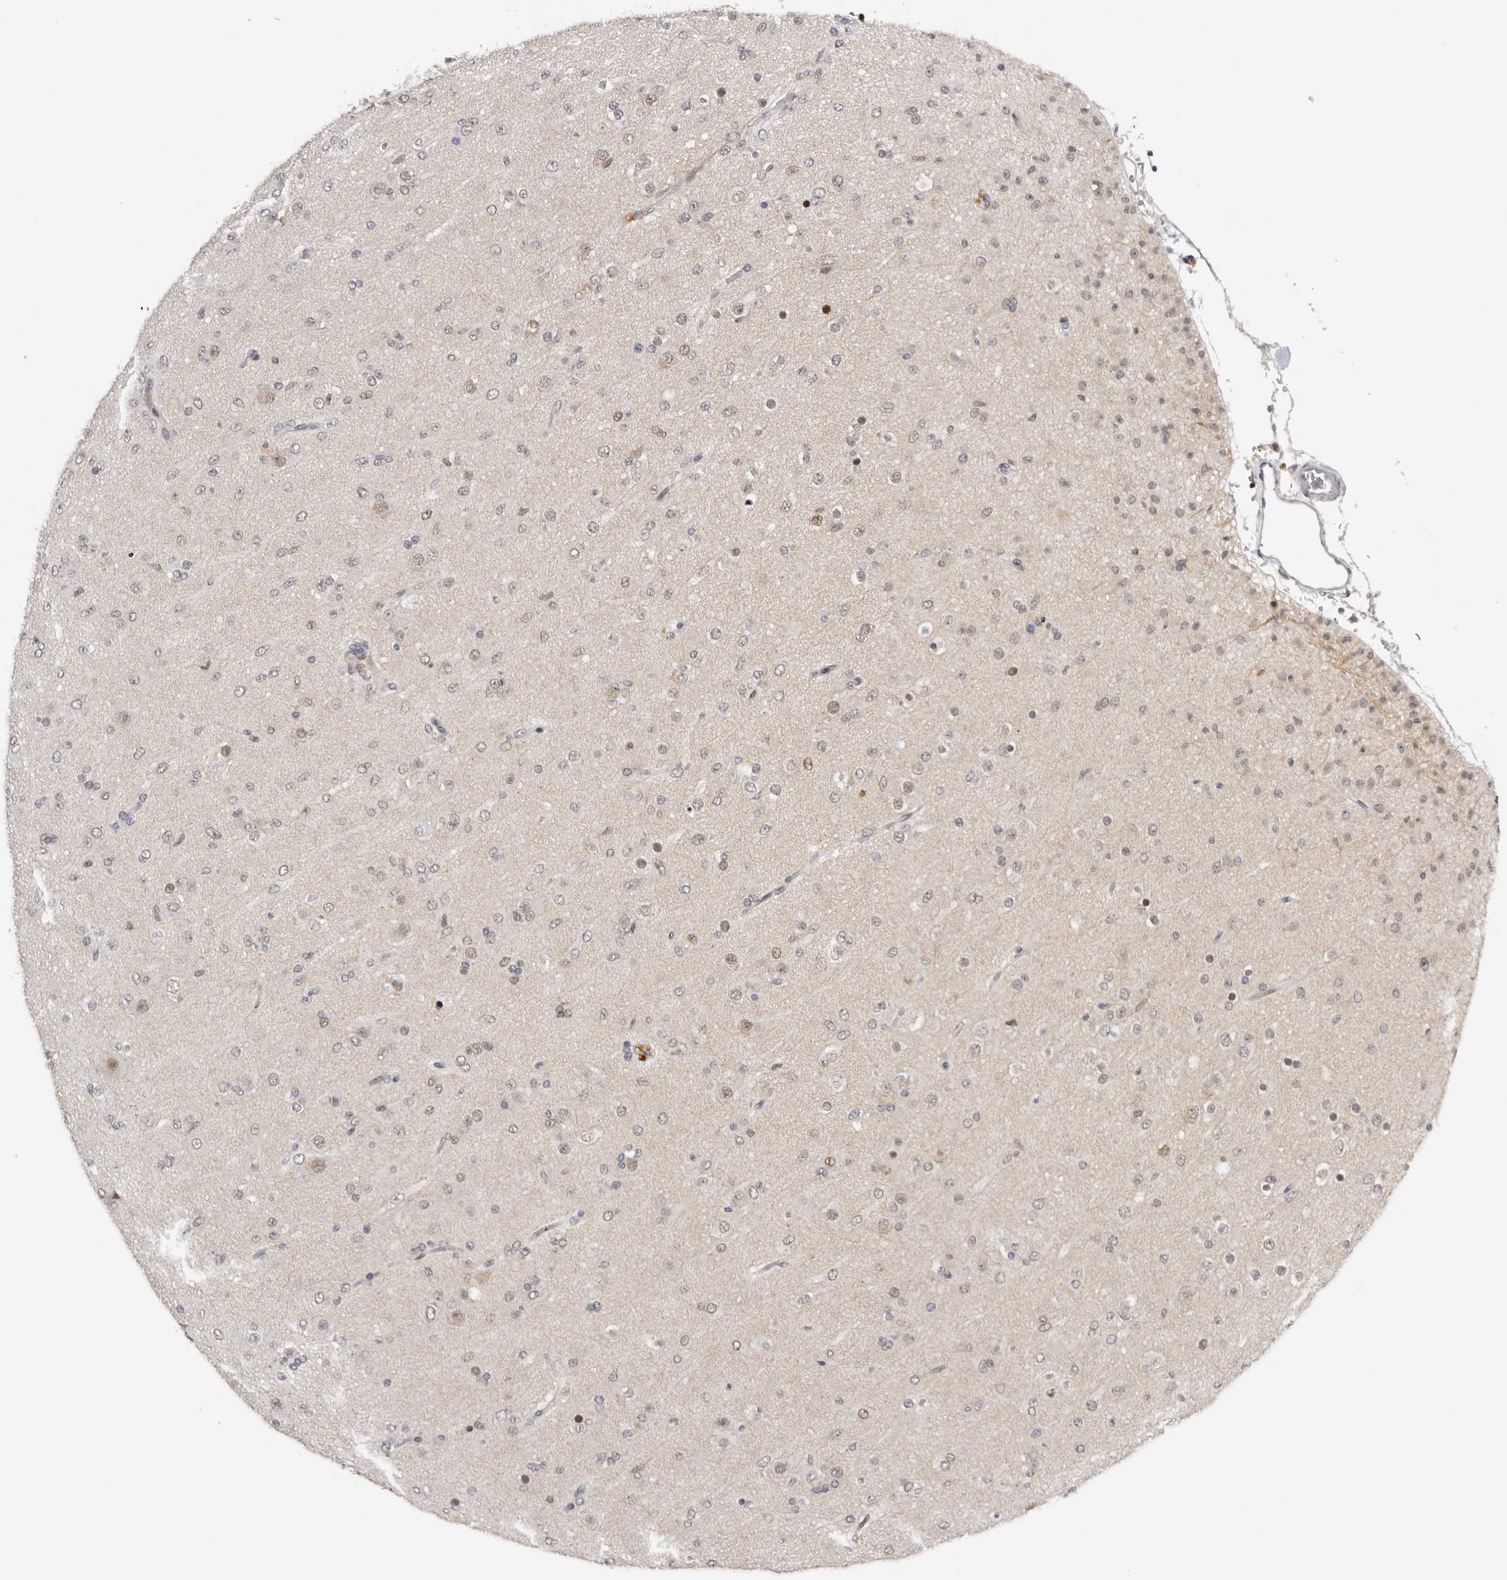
{"staining": {"intensity": "weak", "quantity": "<25%", "location": "nuclear"}, "tissue": "glioma", "cell_type": "Tumor cells", "image_type": "cancer", "snomed": [{"axis": "morphology", "description": "Glioma, malignant, Low grade"}, {"axis": "topography", "description": "Brain"}], "caption": "Protein analysis of malignant low-grade glioma demonstrates no significant expression in tumor cells.", "gene": "KIF2B", "patient": {"sex": "male", "age": 65}}